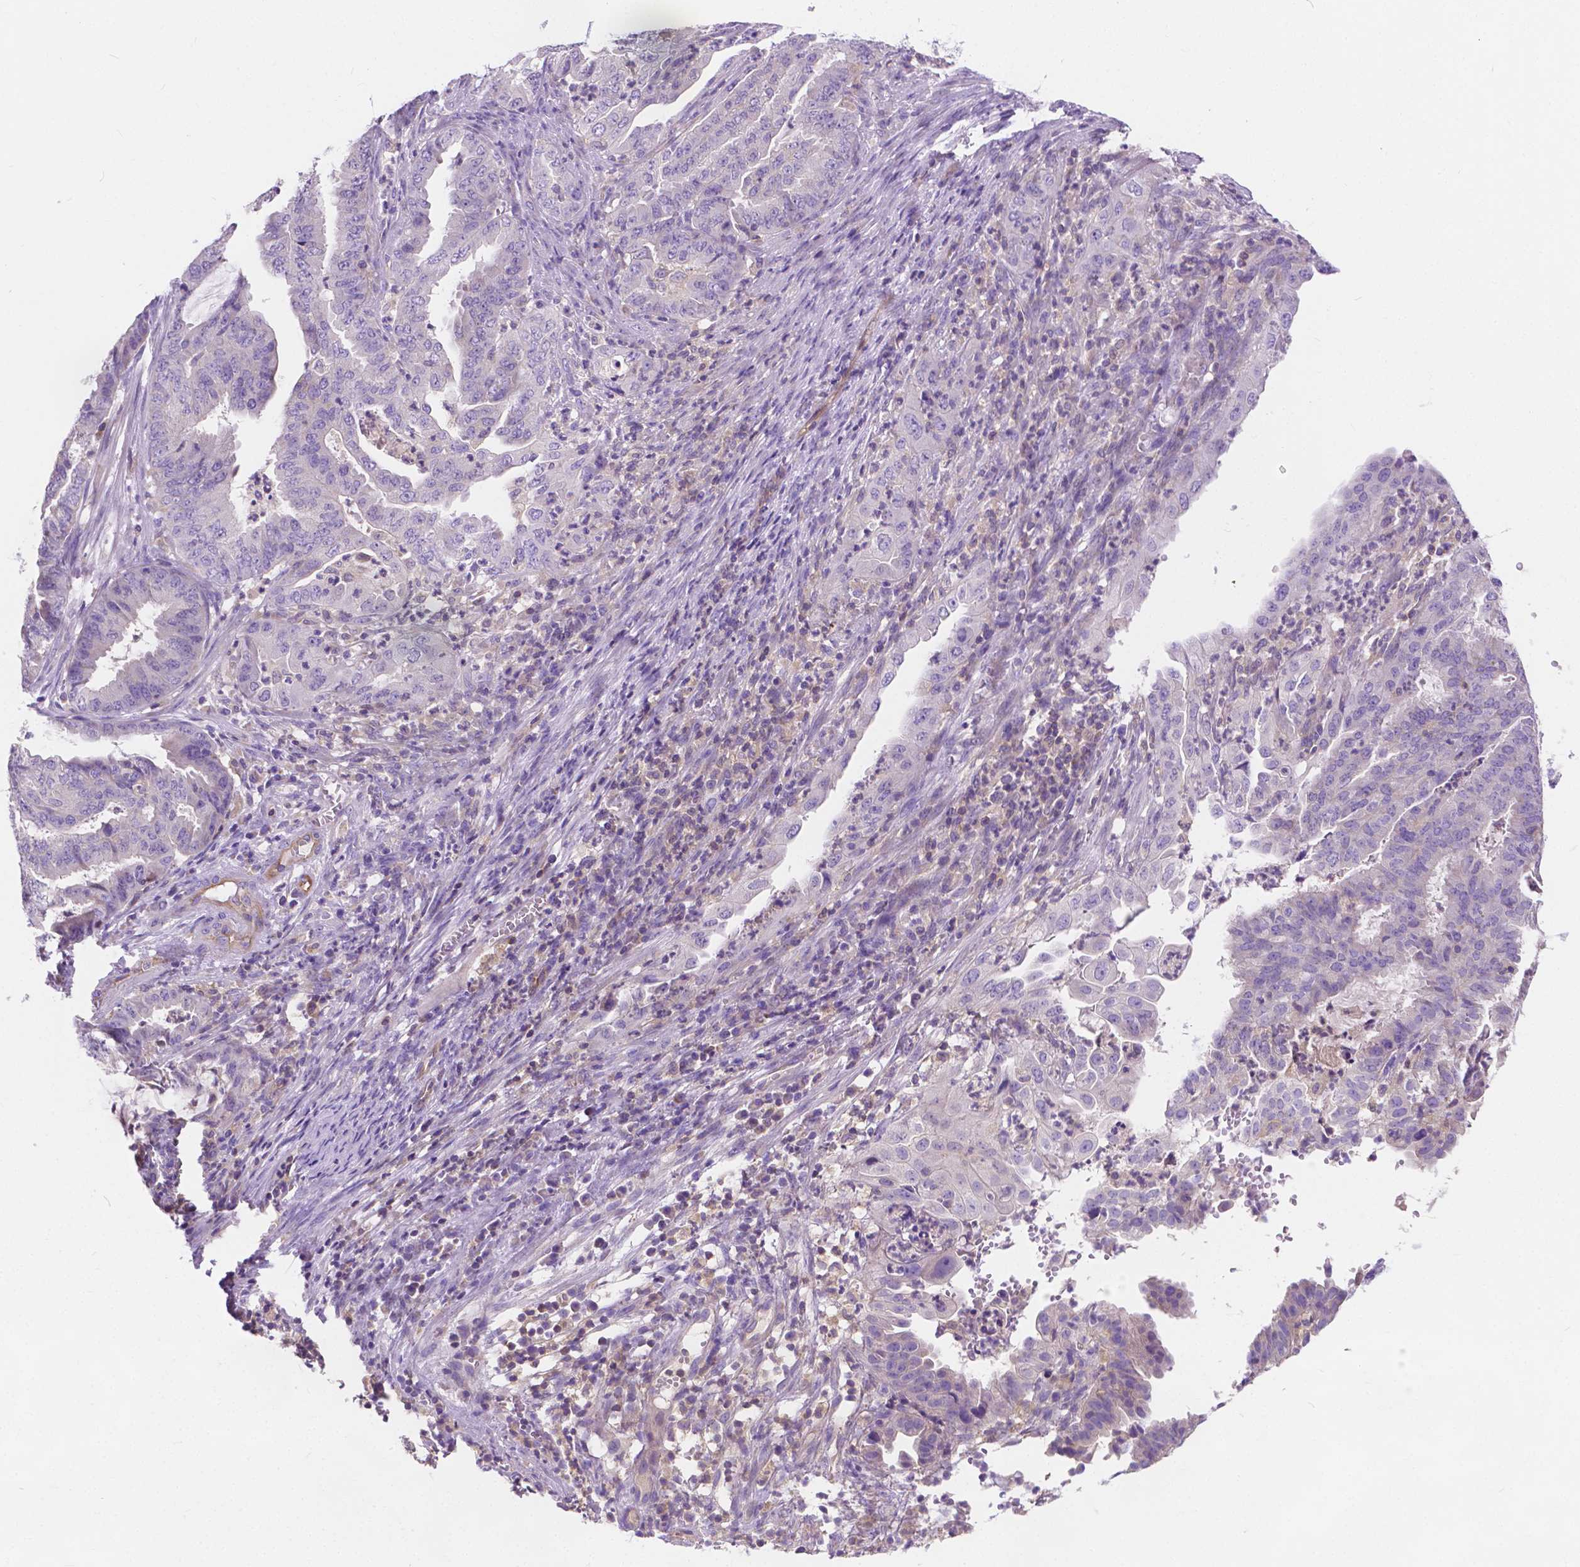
{"staining": {"intensity": "negative", "quantity": "none", "location": "none"}, "tissue": "endometrial cancer", "cell_type": "Tumor cells", "image_type": "cancer", "snomed": [{"axis": "morphology", "description": "Adenocarcinoma, NOS"}, {"axis": "topography", "description": "Endometrium"}], "caption": "There is no significant expression in tumor cells of endometrial cancer.", "gene": "RAB20", "patient": {"sex": "female", "age": 51}}